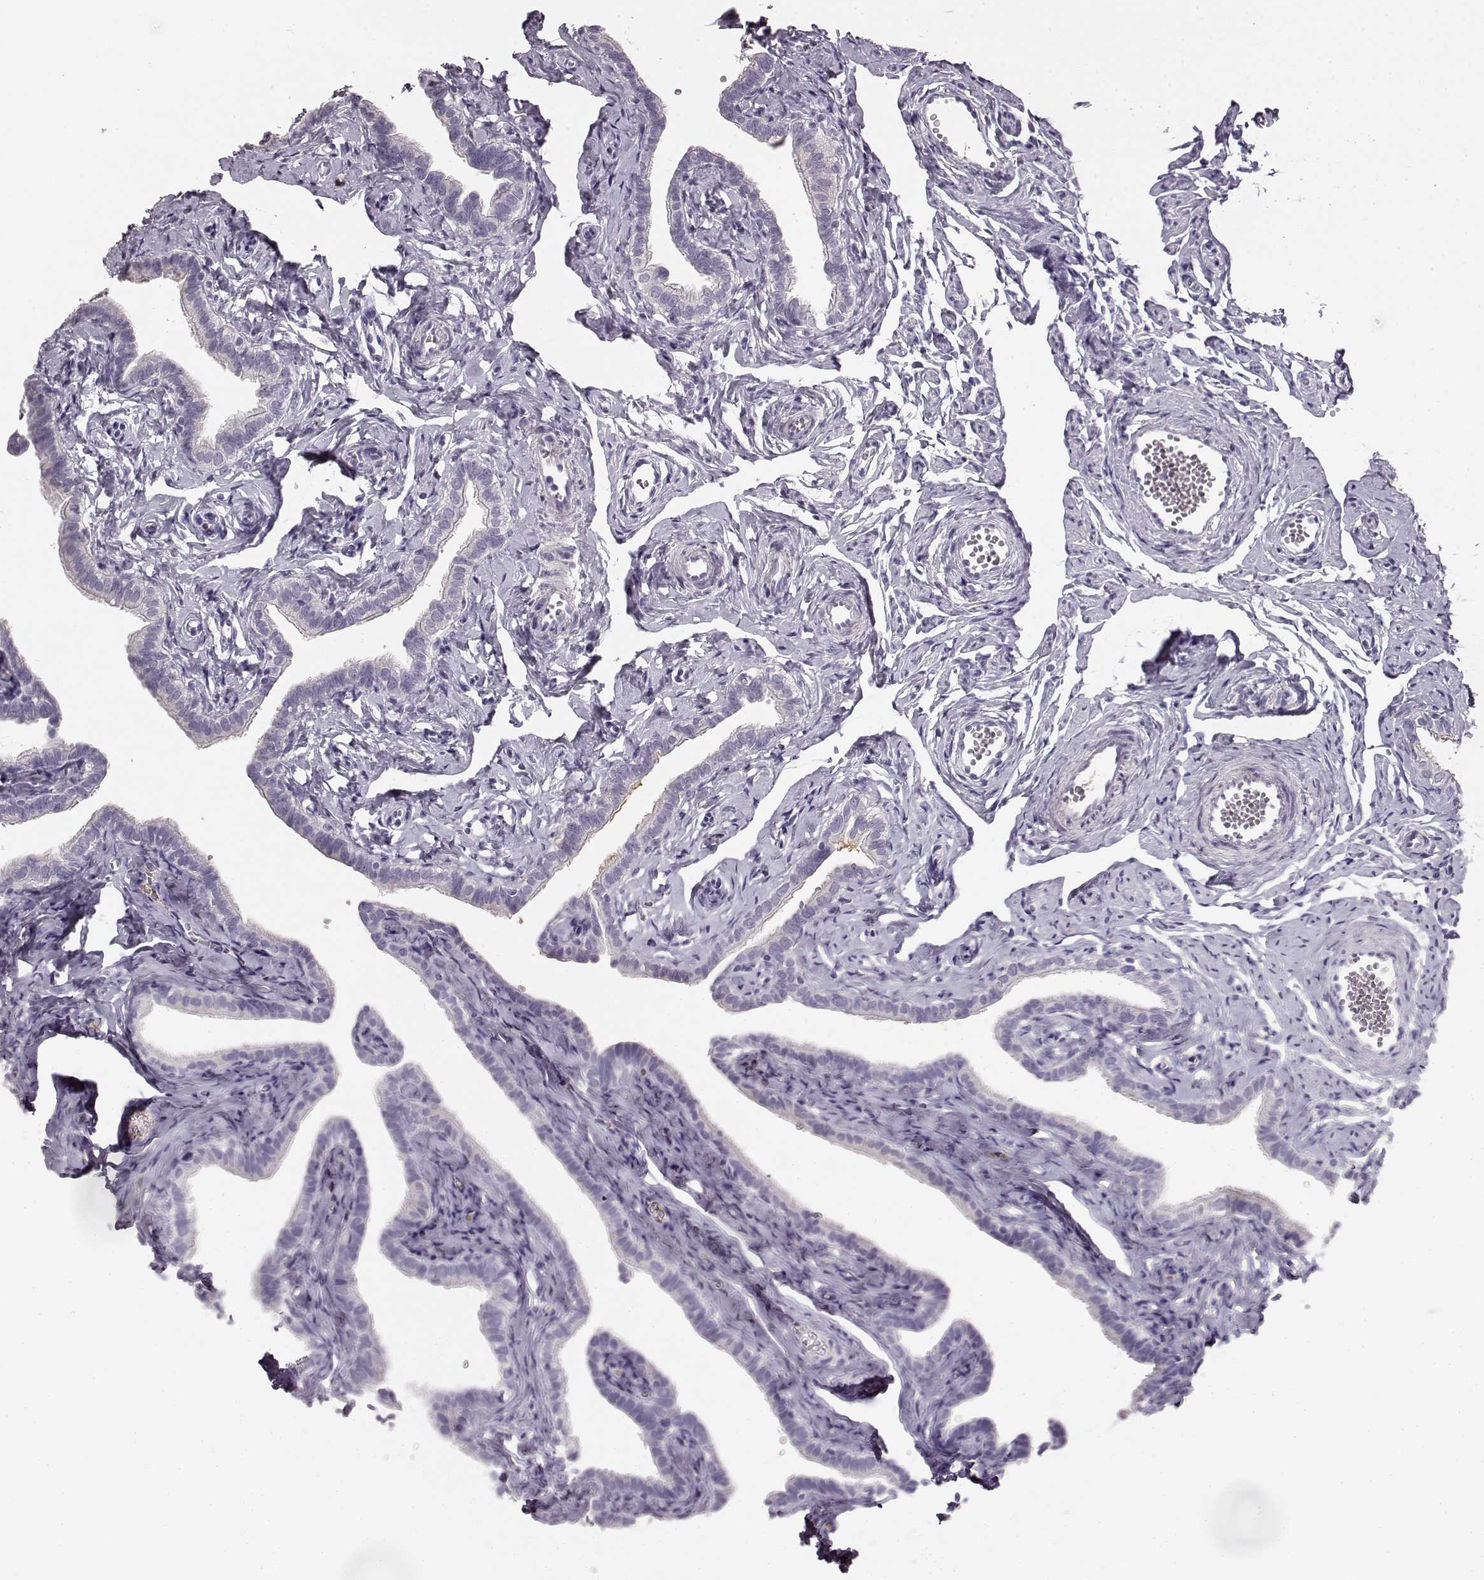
{"staining": {"intensity": "negative", "quantity": "none", "location": "none"}, "tissue": "fallopian tube", "cell_type": "Glandular cells", "image_type": "normal", "snomed": [{"axis": "morphology", "description": "Normal tissue, NOS"}, {"axis": "topography", "description": "Fallopian tube"}], "caption": "High magnification brightfield microscopy of benign fallopian tube stained with DAB (brown) and counterstained with hematoxylin (blue): glandular cells show no significant expression. Brightfield microscopy of immunohistochemistry (IHC) stained with DAB (3,3'-diaminobenzidine) (brown) and hematoxylin (blue), captured at high magnification.", "gene": "KIAA0319", "patient": {"sex": "female", "age": 41}}